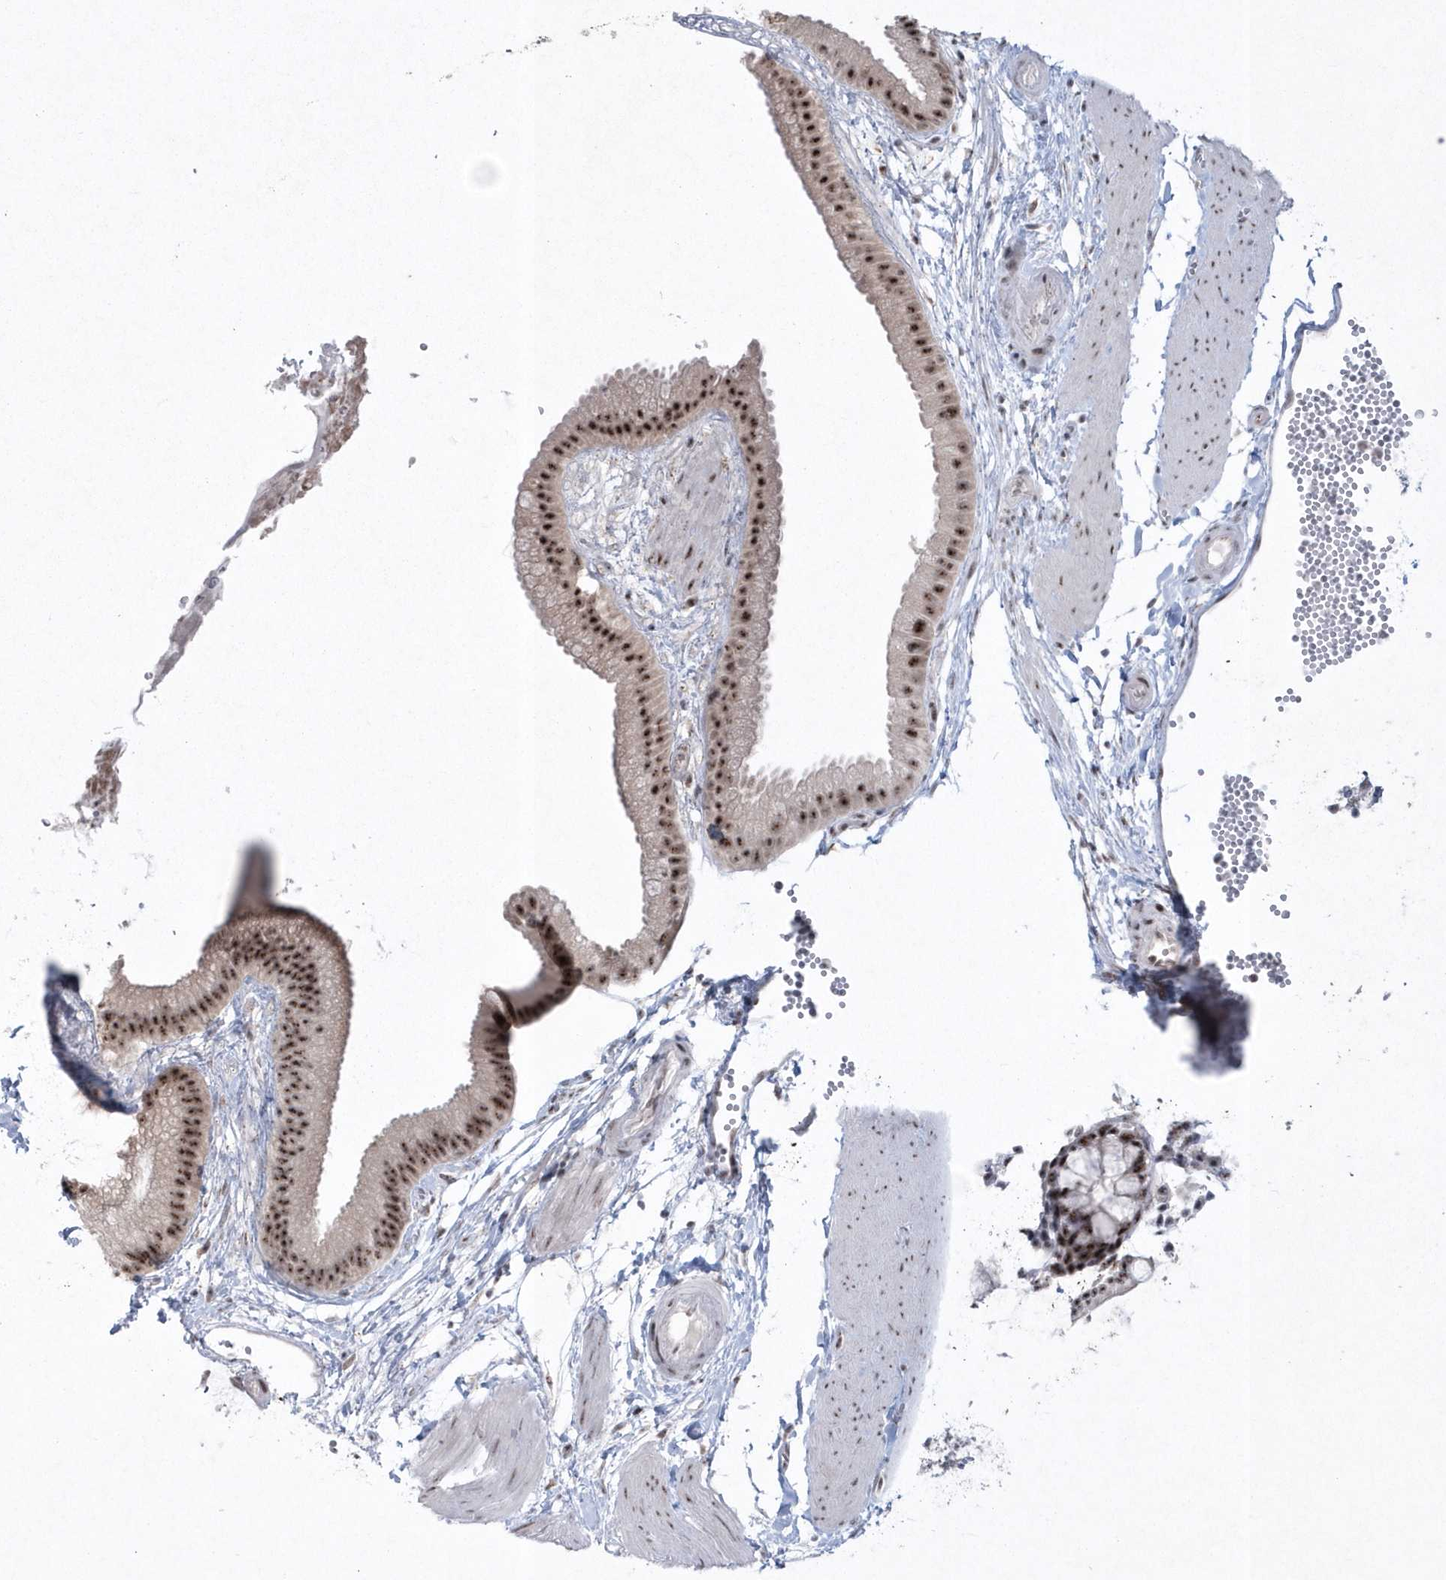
{"staining": {"intensity": "moderate", "quantity": ">75%", "location": "nuclear"}, "tissue": "gallbladder", "cell_type": "Glandular cells", "image_type": "normal", "snomed": [{"axis": "morphology", "description": "Normal tissue, NOS"}, {"axis": "topography", "description": "Gallbladder"}], "caption": "Gallbladder stained with DAB immunohistochemistry (IHC) displays medium levels of moderate nuclear staining in approximately >75% of glandular cells.", "gene": "KDM6B", "patient": {"sex": "female", "age": 64}}